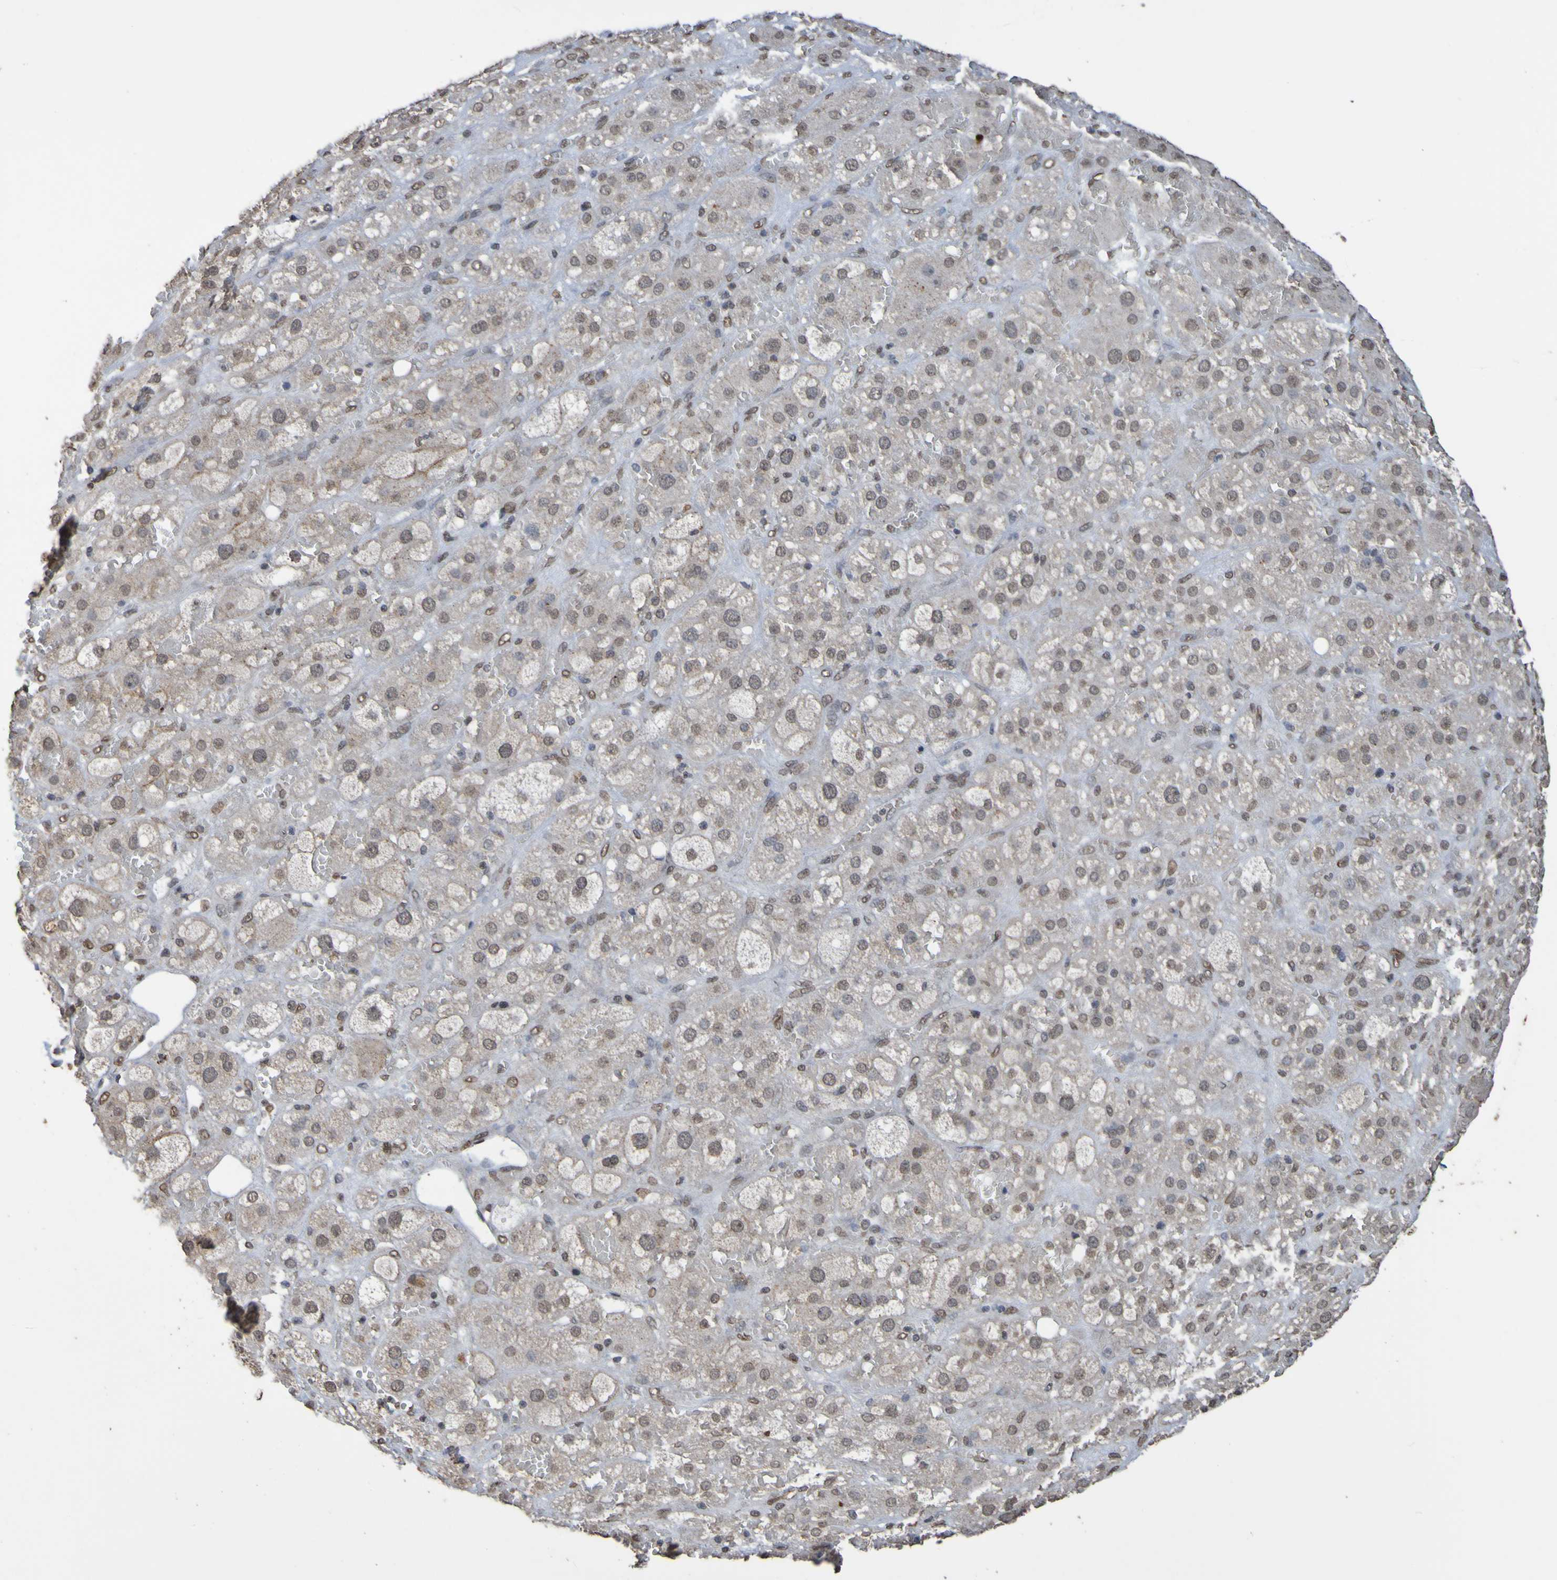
{"staining": {"intensity": "weak", "quantity": ">75%", "location": "nuclear"}, "tissue": "adrenal gland", "cell_type": "Glandular cells", "image_type": "normal", "snomed": [{"axis": "morphology", "description": "Normal tissue, NOS"}, {"axis": "topography", "description": "Adrenal gland"}], "caption": "Weak nuclear protein expression is seen in about >75% of glandular cells in adrenal gland. Using DAB (3,3'-diaminobenzidine) (brown) and hematoxylin (blue) stains, captured at high magnification using brightfield microscopy.", "gene": "ALKBH2", "patient": {"sex": "female", "age": 47}}